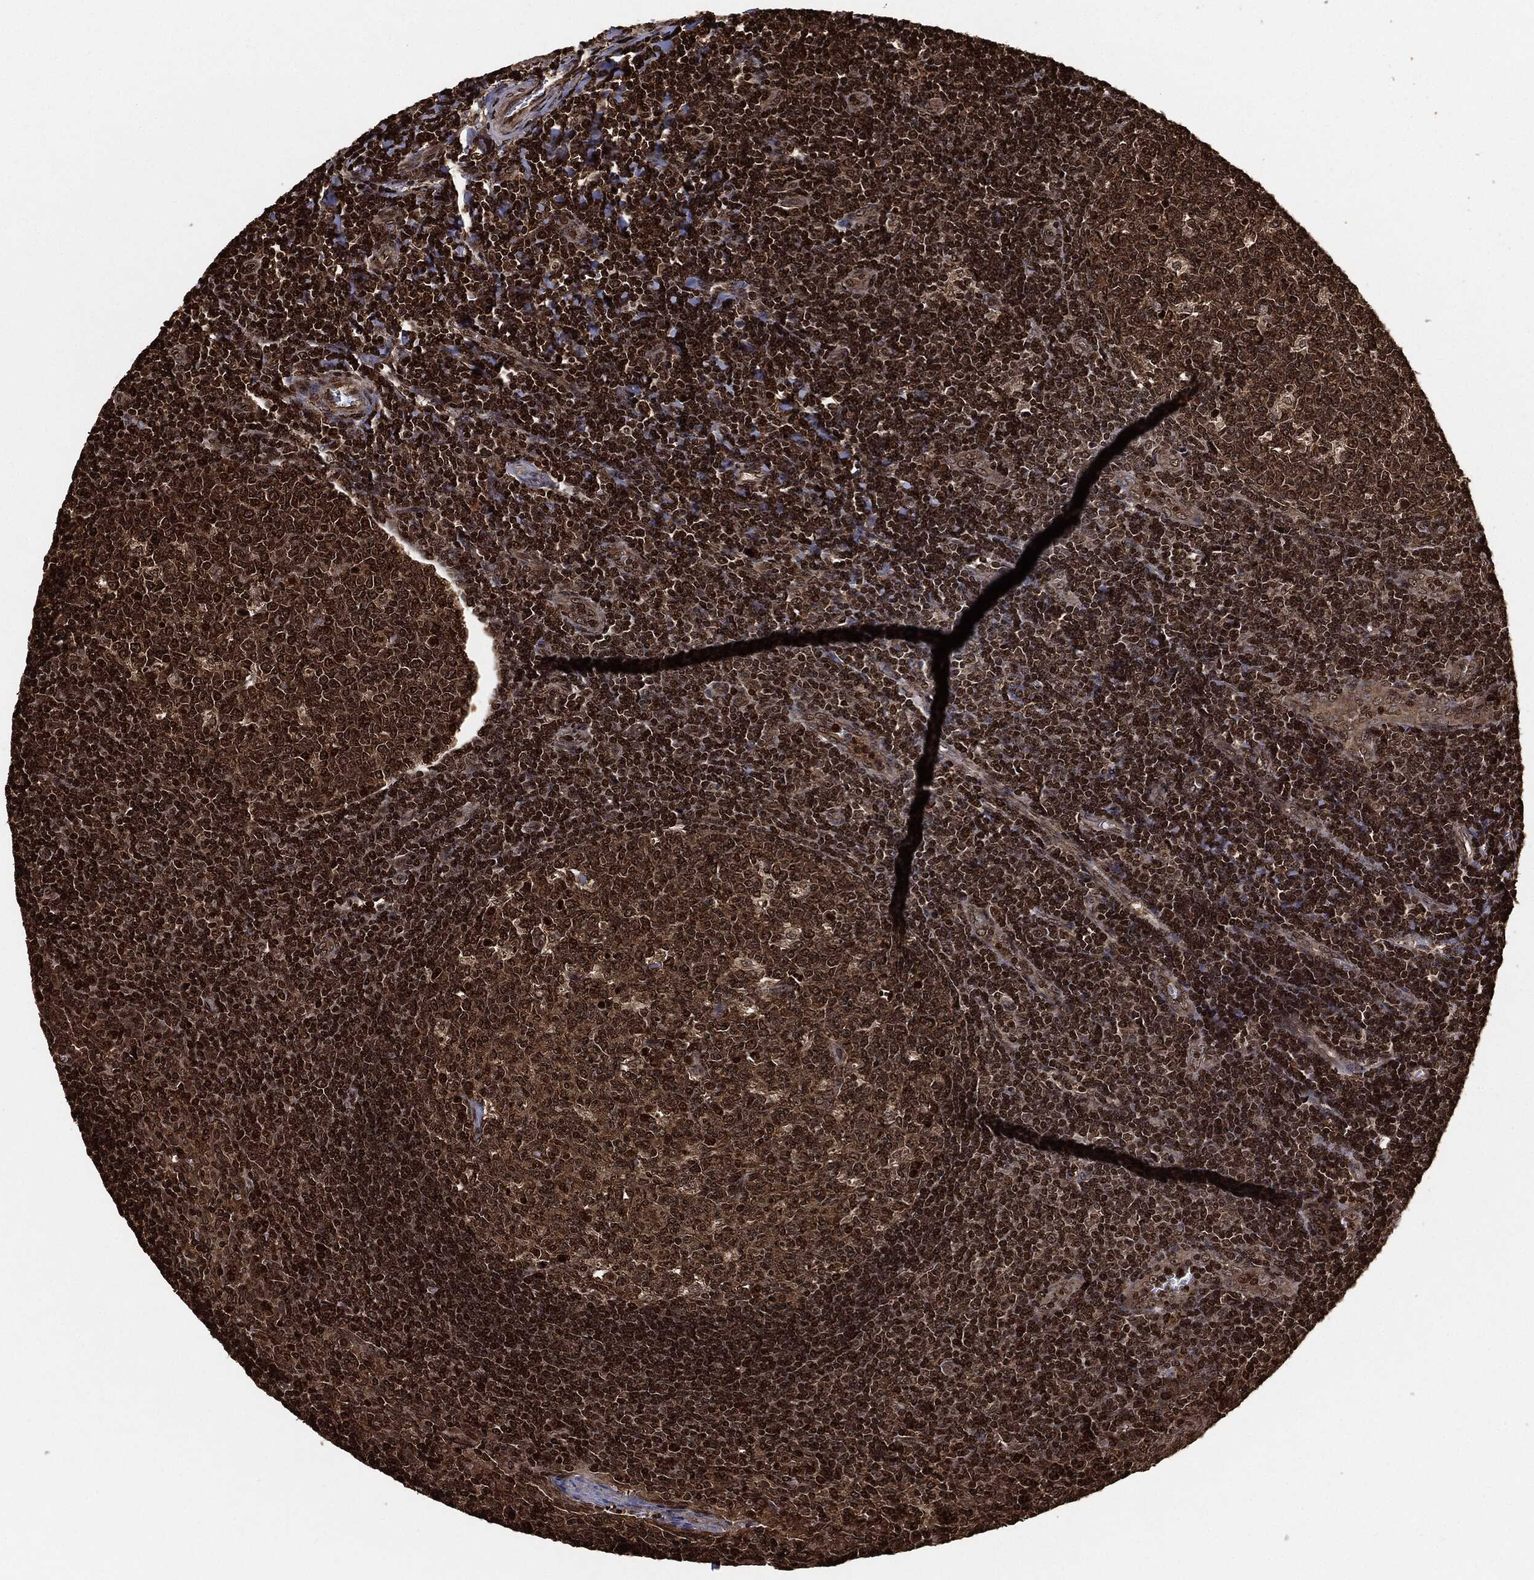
{"staining": {"intensity": "moderate", "quantity": ">75%", "location": "cytoplasmic/membranous"}, "tissue": "tonsil", "cell_type": "Germinal center cells", "image_type": "normal", "snomed": [{"axis": "morphology", "description": "Normal tissue, NOS"}, {"axis": "topography", "description": "Tonsil"}], "caption": "A high-resolution histopathology image shows immunohistochemistry (IHC) staining of normal tonsil, which reveals moderate cytoplasmic/membranous expression in approximately >75% of germinal center cells.", "gene": "PDK1", "patient": {"sex": "female", "age": 13}}